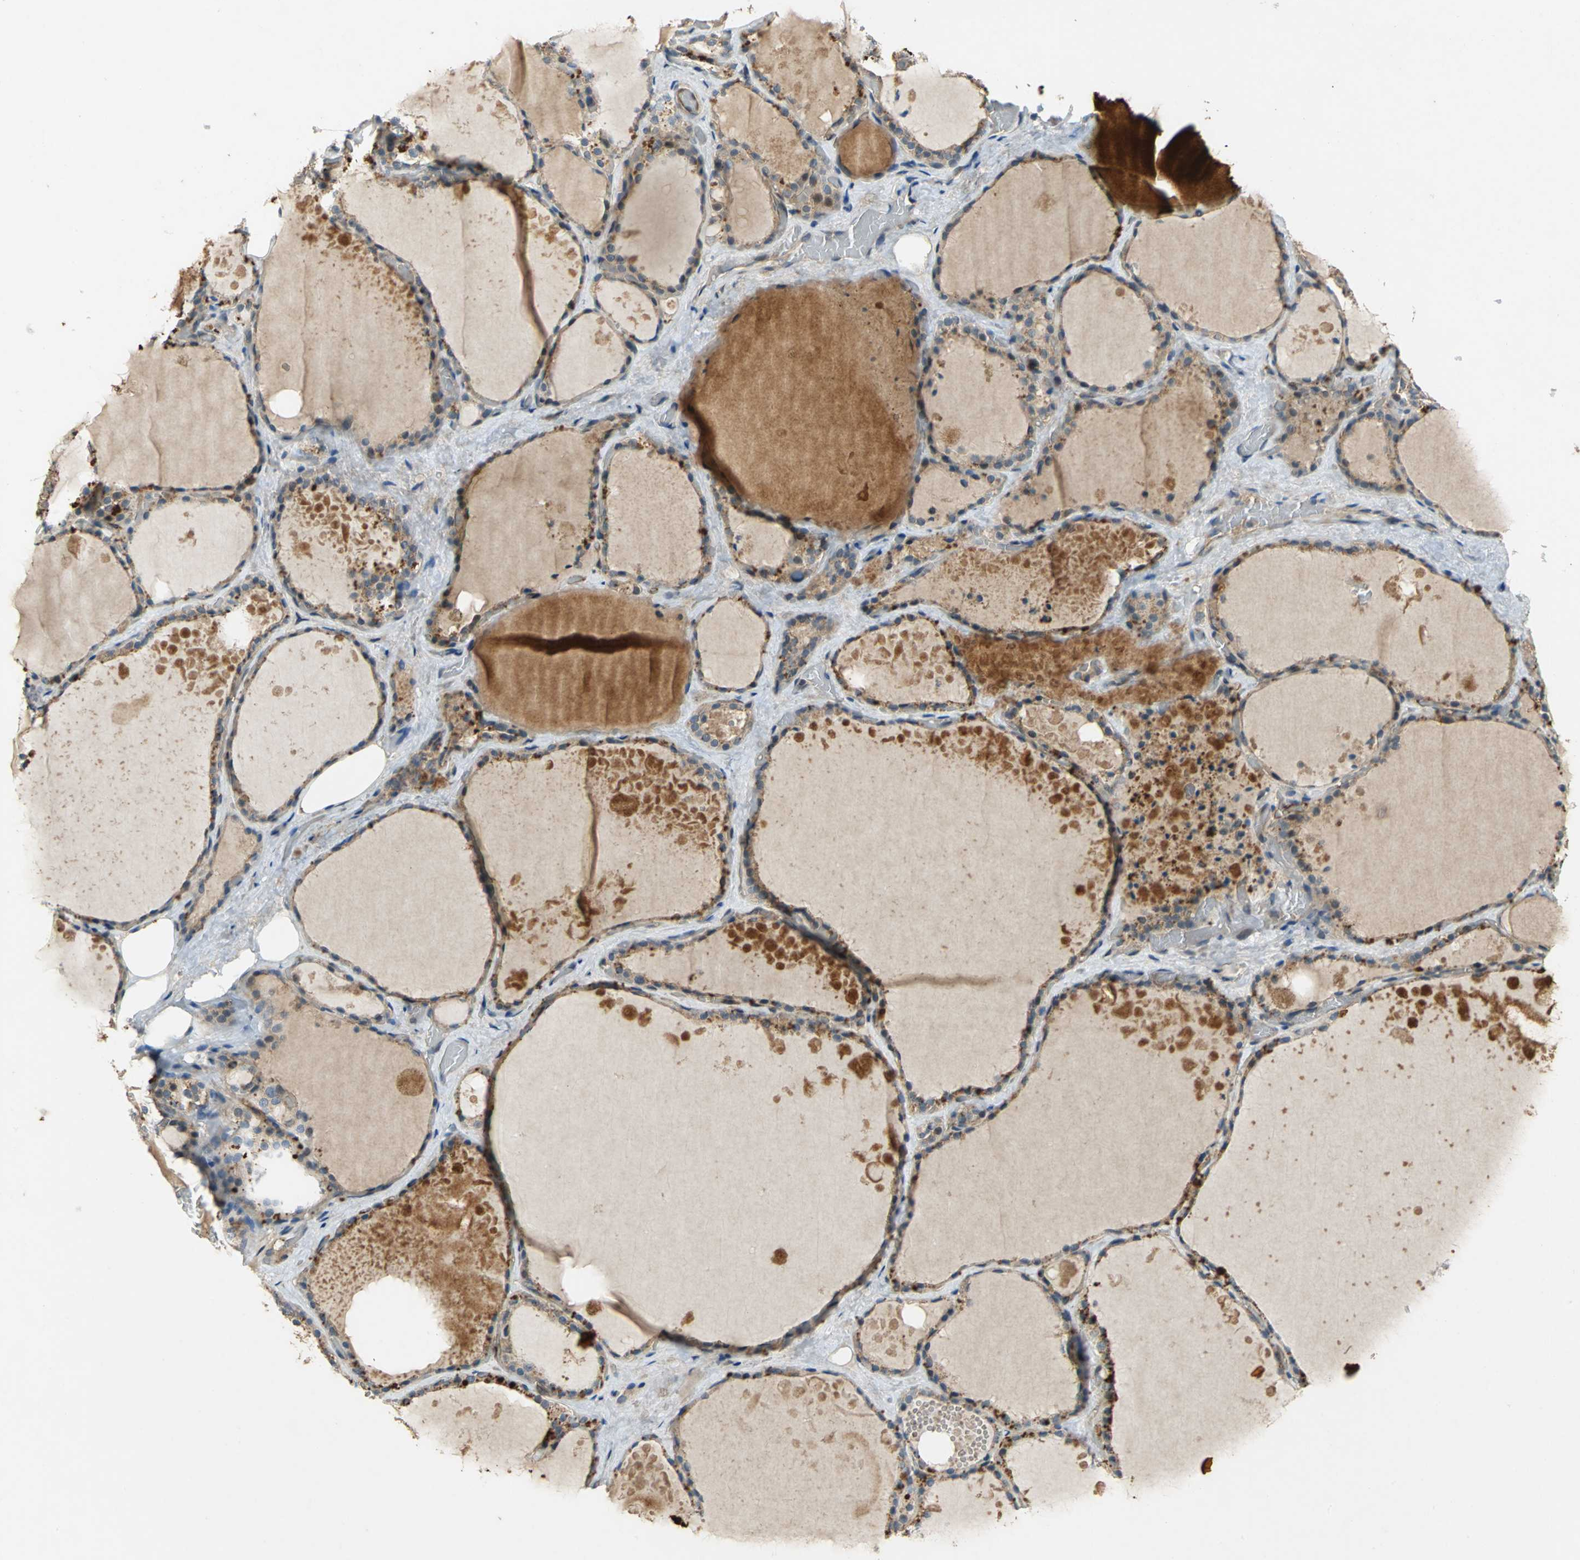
{"staining": {"intensity": "moderate", "quantity": "25%-75%", "location": "cytoplasmic/membranous"}, "tissue": "thyroid gland", "cell_type": "Glandular cells", "image_type": "normal", "snomed": [{"axis": "morphology", "description": "Normal tissue, NOS"}, {"axis": "topography", "description": "Thyroid gland"}], "caption": "IHC (DAB (3,3'-diaminobenzidine)) staining of benign human thyroid gland displays moderate cytoplasmic/membranous protein staining in approximately 25%-75% of glandular cells.", "gene": "EMCN", "patient": {"sex": "male", "age": 61}}